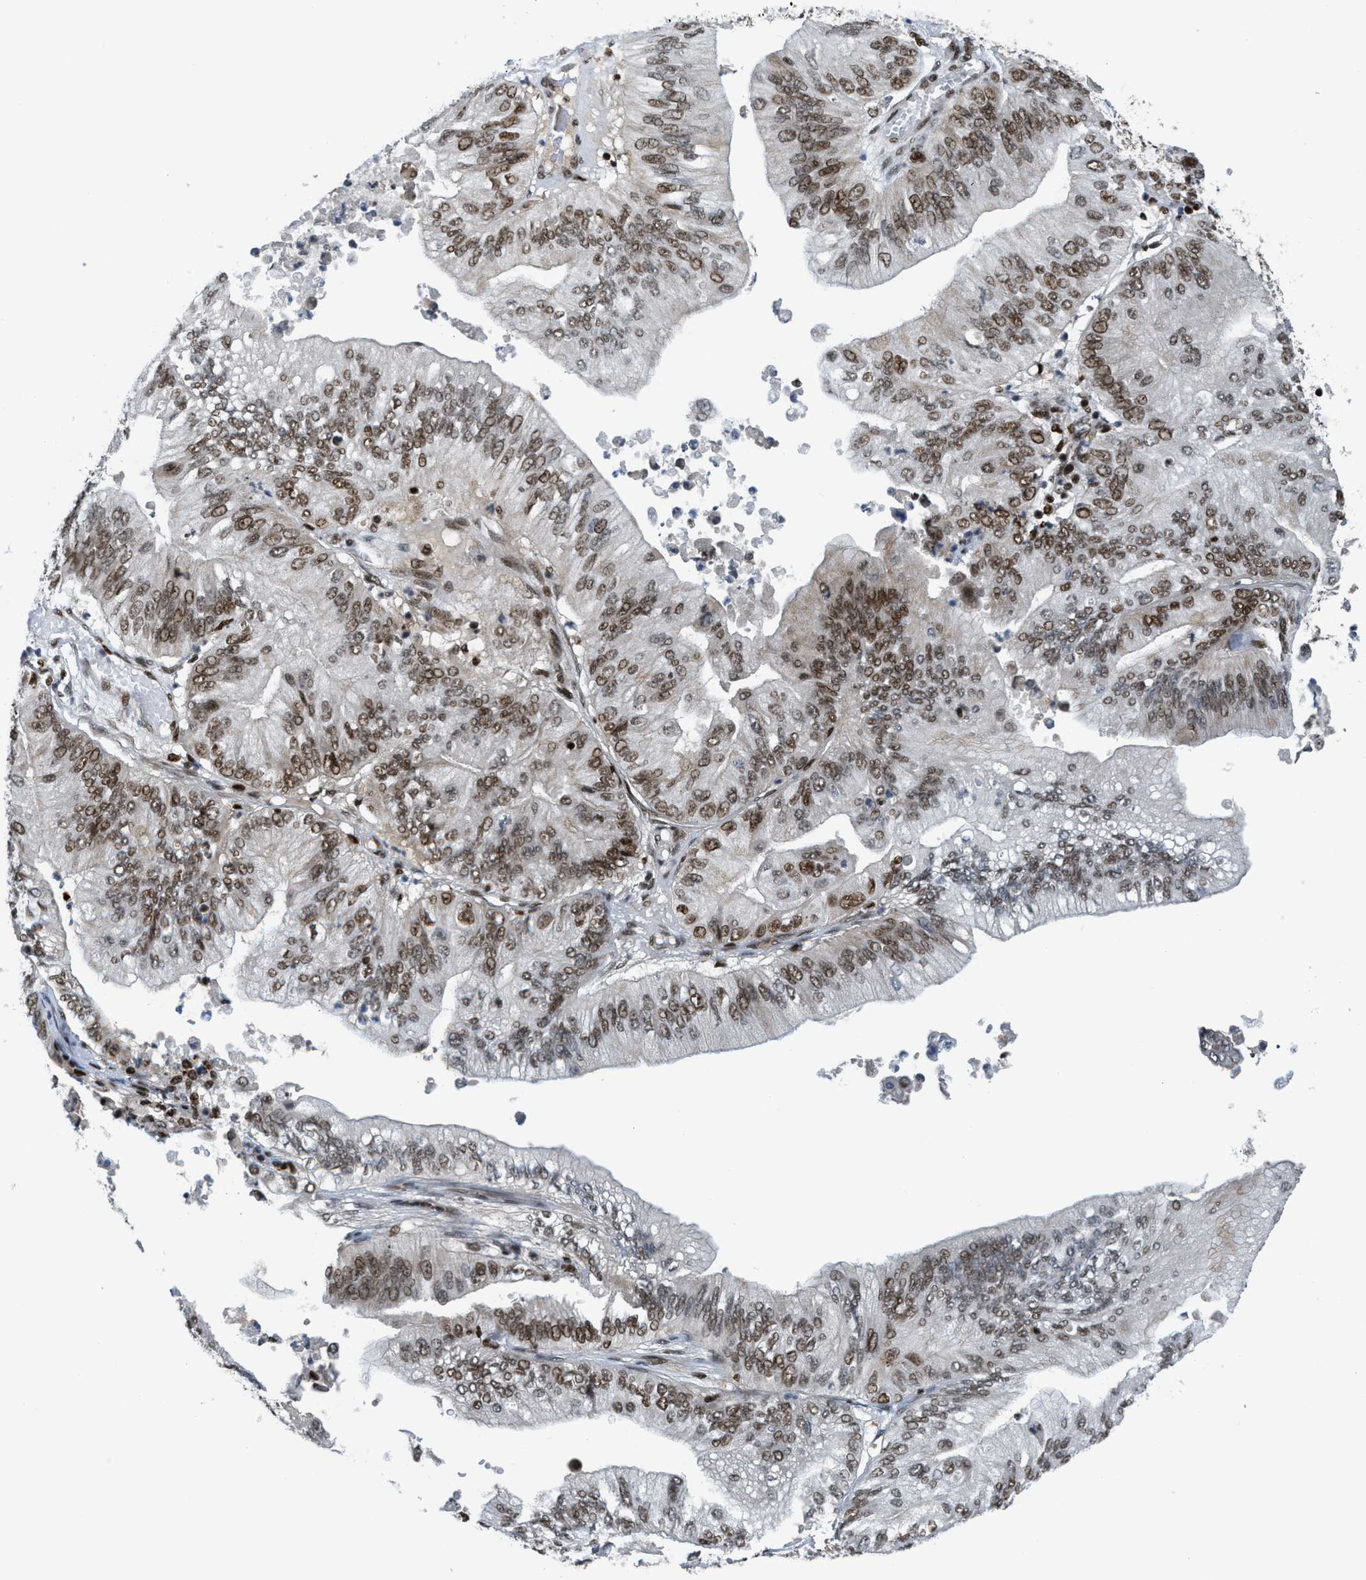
{"staining": {"intensity": "moderate", "quantity": ">75%", "location": "nuclear"}, "tissue": "ovarian cancer", "cell_type": "Tumor cells", "image_type": "cancer", "snomed": [{"axis": "morphology", "description": "Cystadenocarcinoma, mucinous, NOS"}, {"axis": "topography", "description": "Ovary"}], "caption": "Mucinous cystadenocarcinoma (ovarian) stained for a protein (brown) shows moderate nuclear positive positivity in approximately >75% of tumor cells.", "gene": "RFX5", "patient": {"sex": "female", "age": 61}}